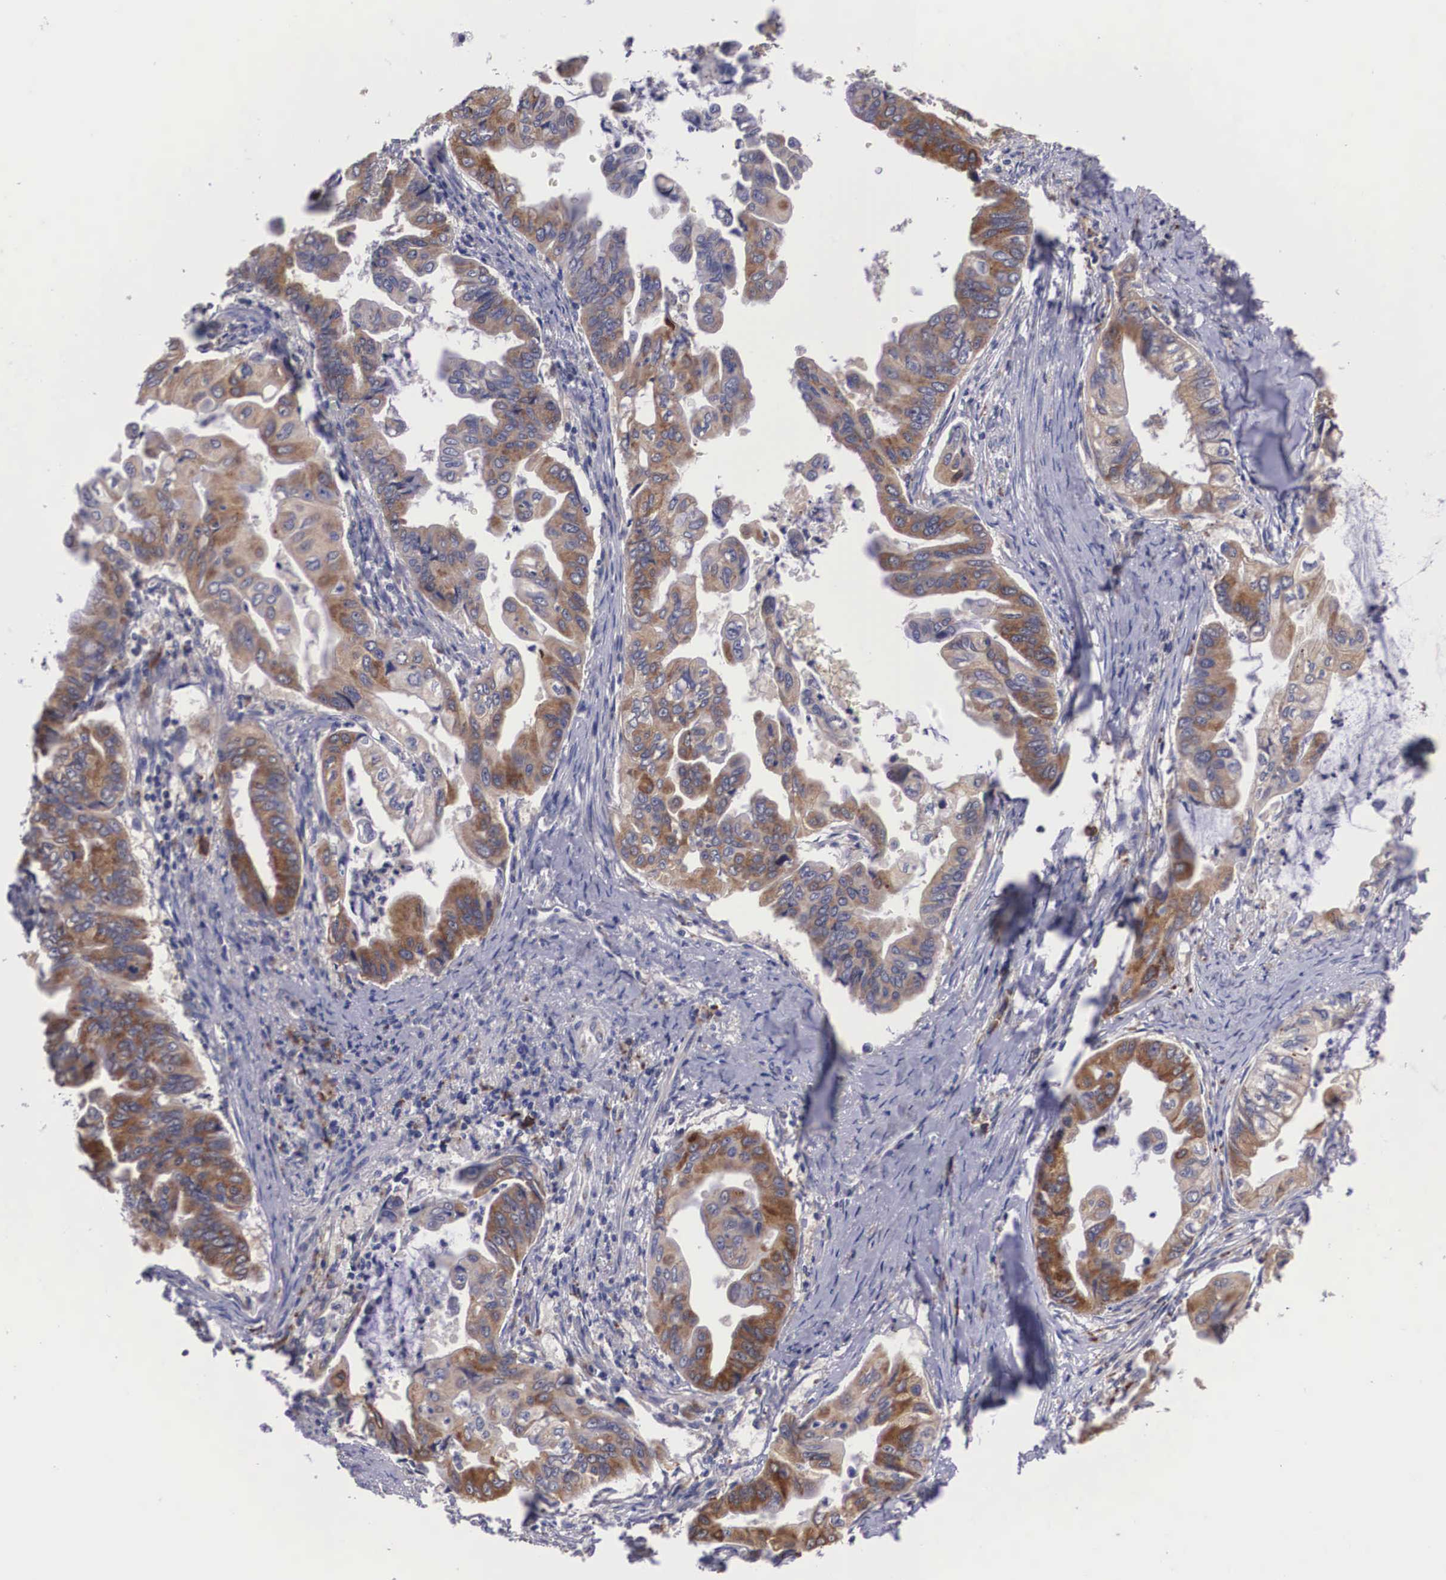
{"staining": {"intensity": "moderate", "quantity": ">75%", "location": "cytoplasmic/membranous"}, "tissue": "stomach cancer", "cell_type": "Tumor cells", "image_type": "cancer", "snomed": [{"axis": "morphology", "description": "Adenocarcinoma, NOS"}, {"axis": "topography", "description": "Stomach, upper"}], "caption": "The micrograph shows staining of stomach cancer, revealing moderate cytoplasmic/membranous protein staining (brown color) within tumor cells.", "gene": "CRELD2", "patient": {"sex": "male", "age": 80}}